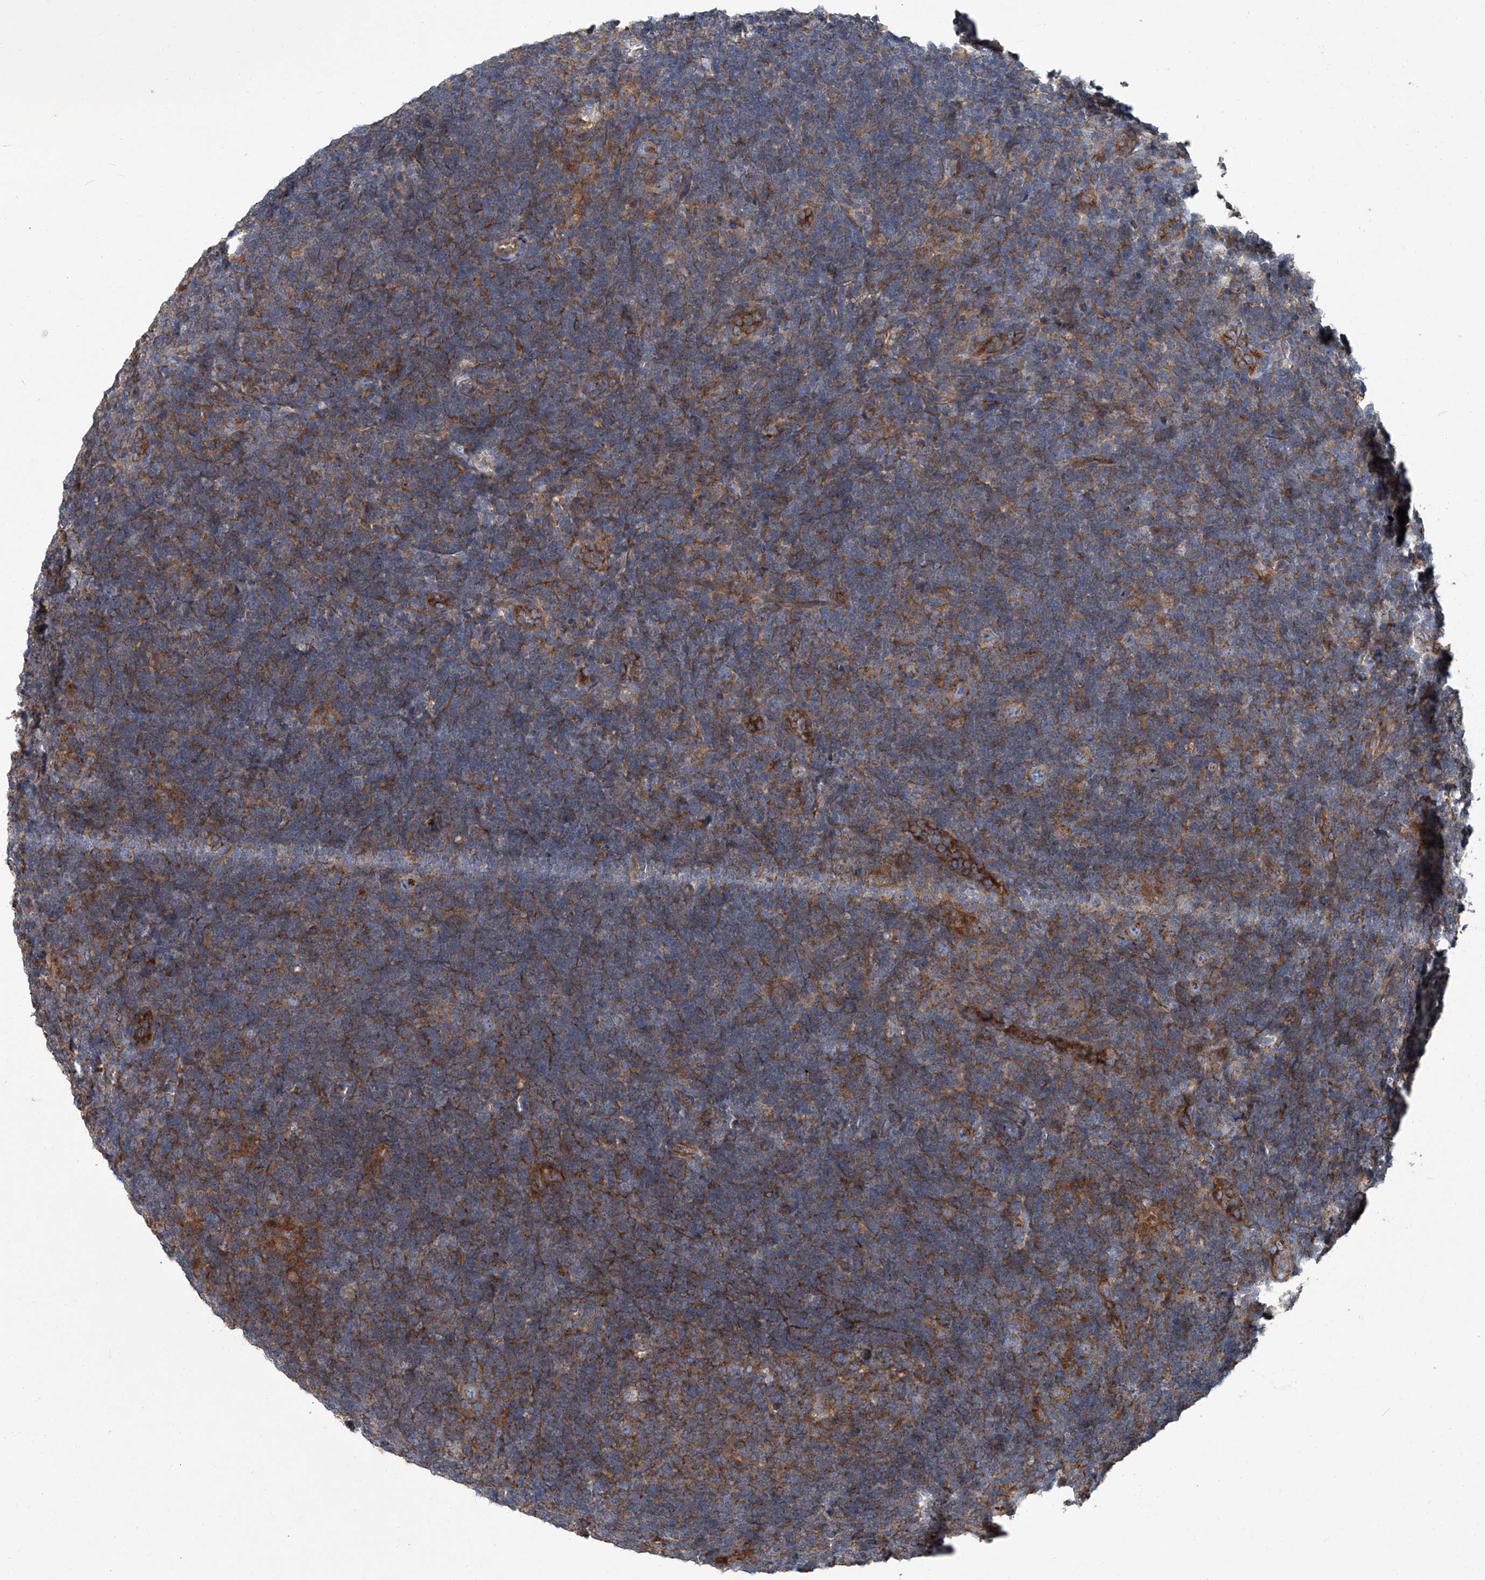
{"staining": {"intensity": "weak", "quantity": ">75%", "location": "cytoplasmic/membranous"}, "tissue": "lymphoma", "cell_type": "Tumor cells", "image_type": "cancer", "snomed": [{"axis": "morphology", "description": "Hodgkin's disease, NOS"}, {"axis": "topography", "description": "Lymph node"}], "caption": "The histopathology image exhibits a brown stain indicating the presence of a protein in the cytoplasmic/membranous of tumor cells in Hodgkin's disease.", "gene": "PIGH", "patient": {"sex": "female", "age": 57}}